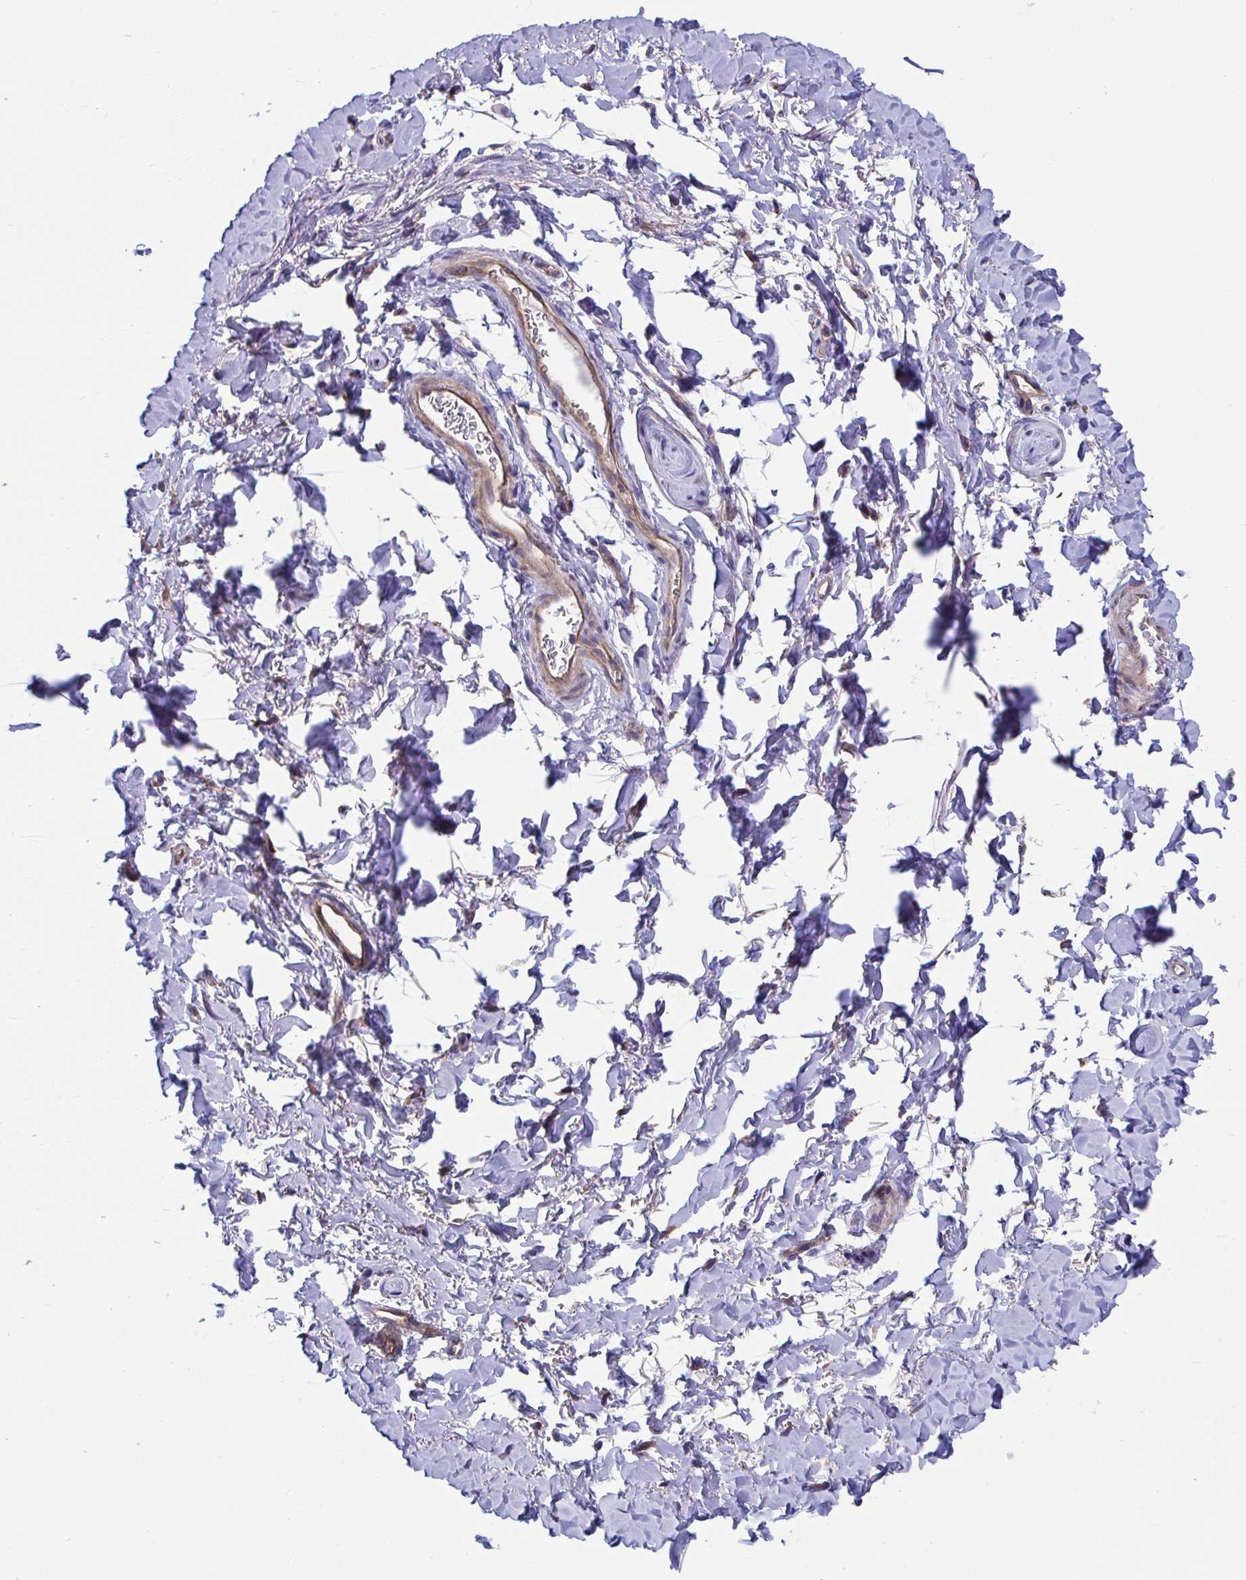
{"staining": {"intensity": "negative", "quantity": "none", "location": "none"}, "tissue": "adipose tissue", "cell_type": "Adipocytes", "image_type": "normal", "snomed": [{"axis": "morphology", "description": "Normal tissue, NOS"}, {"axis": "topography", "description": "Vulva"}, {"axis": "topography", "description": "Peripheral nerve tissue"}], "caption": "Adipocytes are negative for protein expression in unremarkable human adipose tissue. Nuclei are stained in blue.", "gene": "WBP1", "patient": {"sex": "female", "age": 66}}